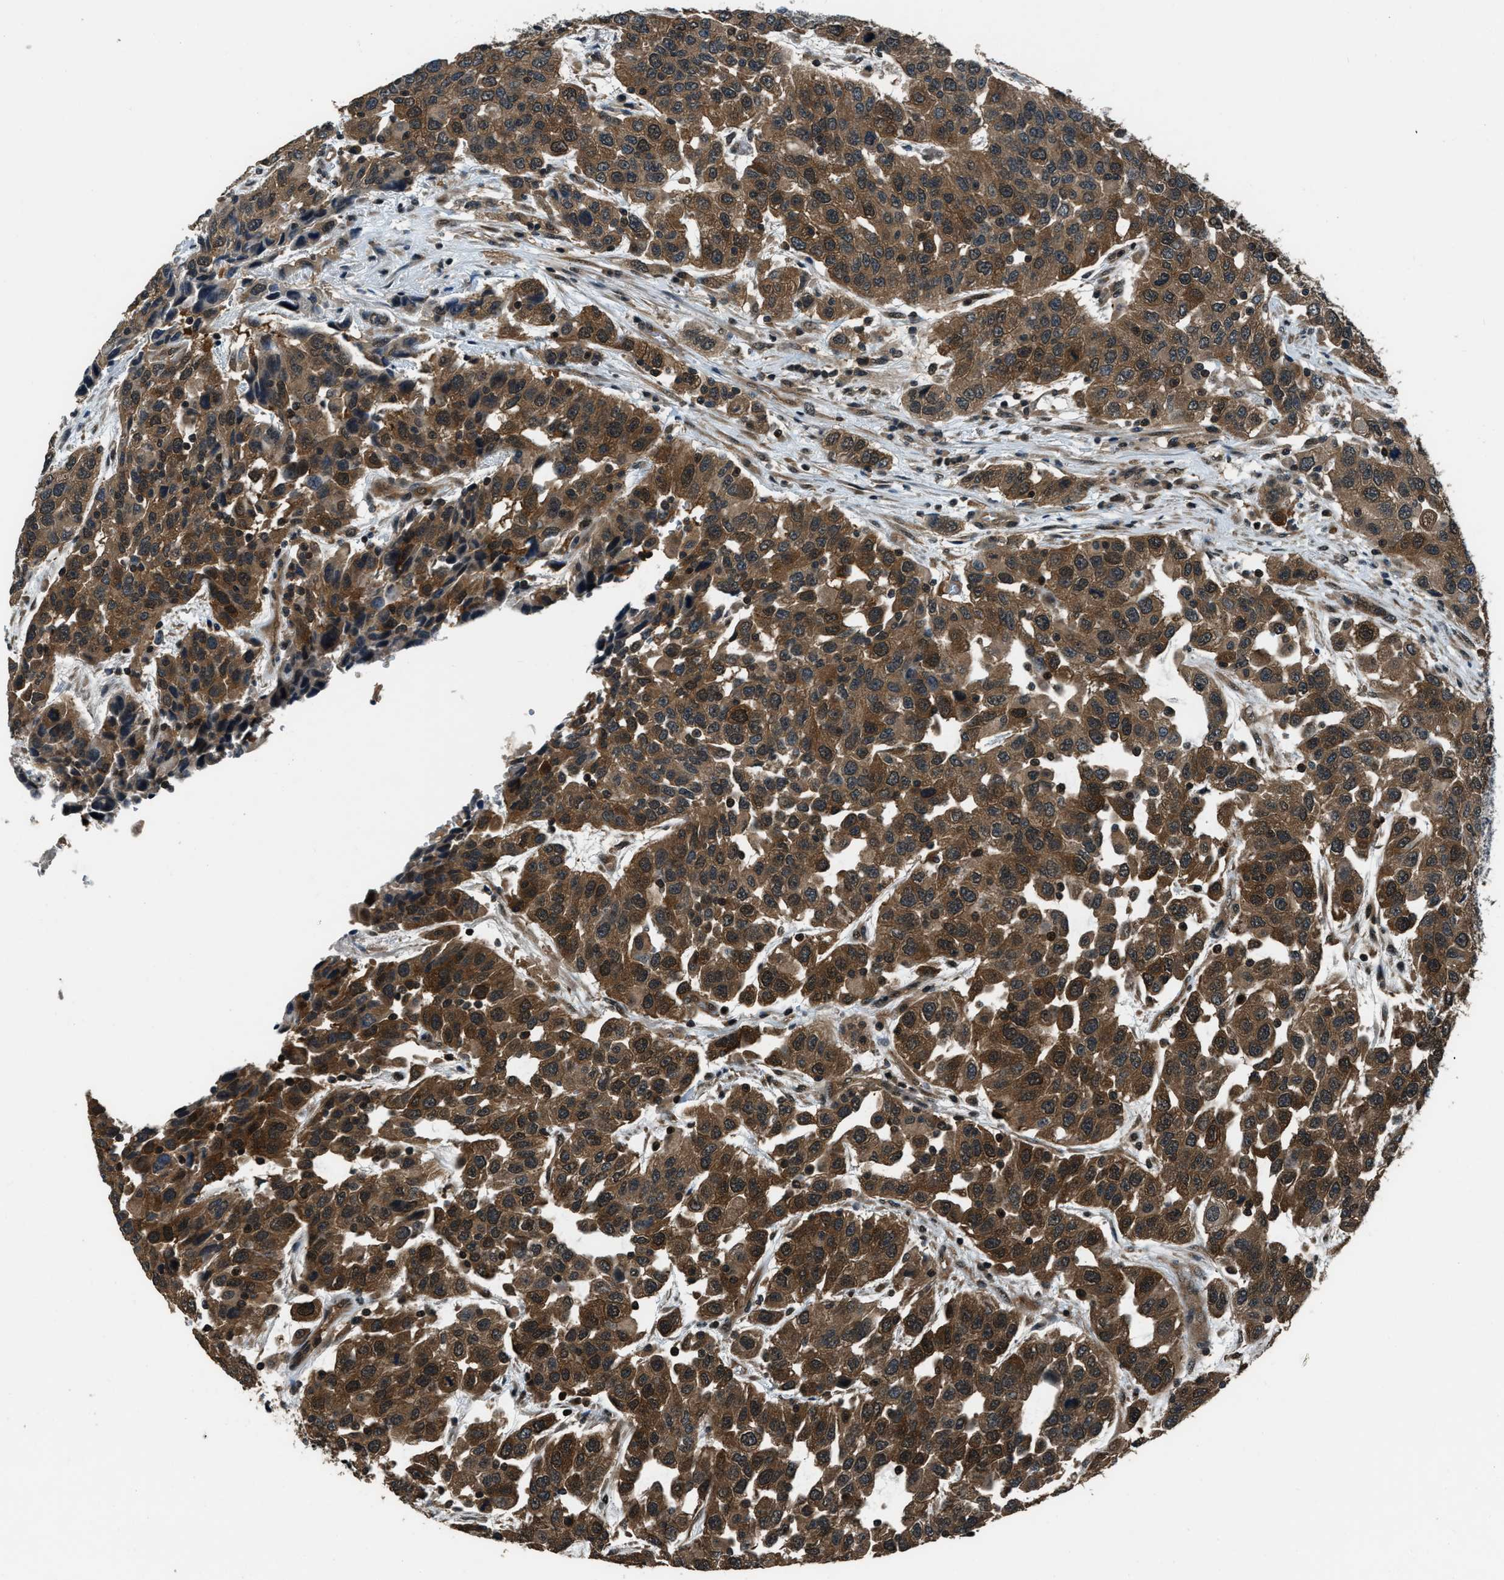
{"staining": {"intensity": "strong", "quantity": ">75%", "location": "cytoplasmic/membranous"}, "tissue": "urothelial cancer", "cell_type": "Tumor cells", "image_type": "cancer", "snomed": [{"axis": "morphology", "description": "Urothelial carcinoma, High grade"}, {"axis": "topography", "description": "Urinary bladder"}], "caption": "Strong cytoplasmic/membranous expression is identified in about >75% of tumor cells in urothelial cancer.", "gene": "NUDCD3", "patient": {"sex": "female", "age": 80}}